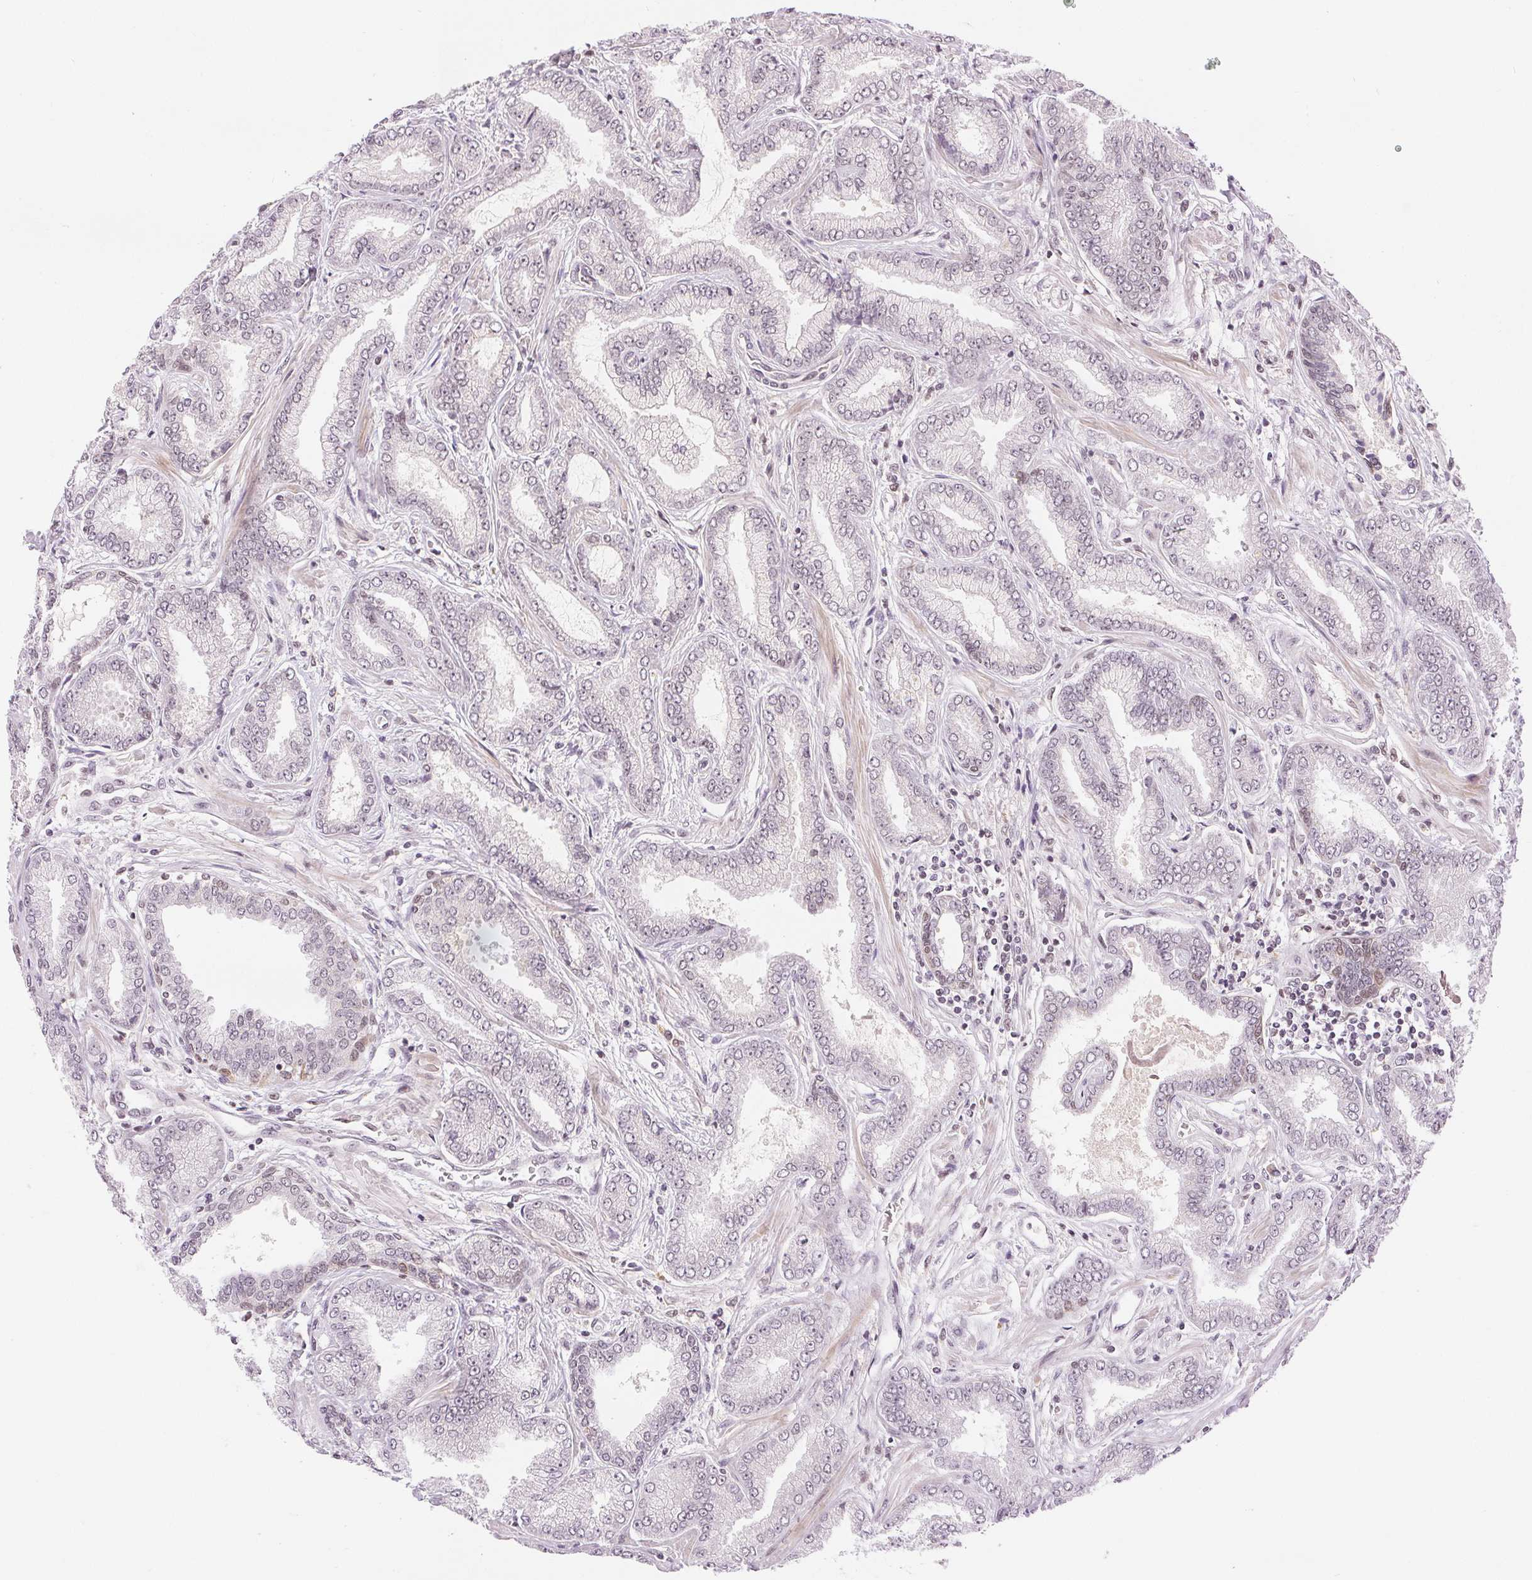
{"staining": {"intensity": "negative", "quantity": "none", "location": "none"}, "tissue": "prostate cancer", "cell_type": "Tumor cells", "image_type": "cancer", "snomed": [{"axis": "morphology", "description": "Adenocarcinoma, Low grade"}, {"axis": "topography", "description": "Prostate"}], "caption": "Tumor cells show no significant staining in prostate cancer (adenocarcinoma (low-grade)).", "gene": "DEK", "patient": {"sex": "male", "age": 55}}